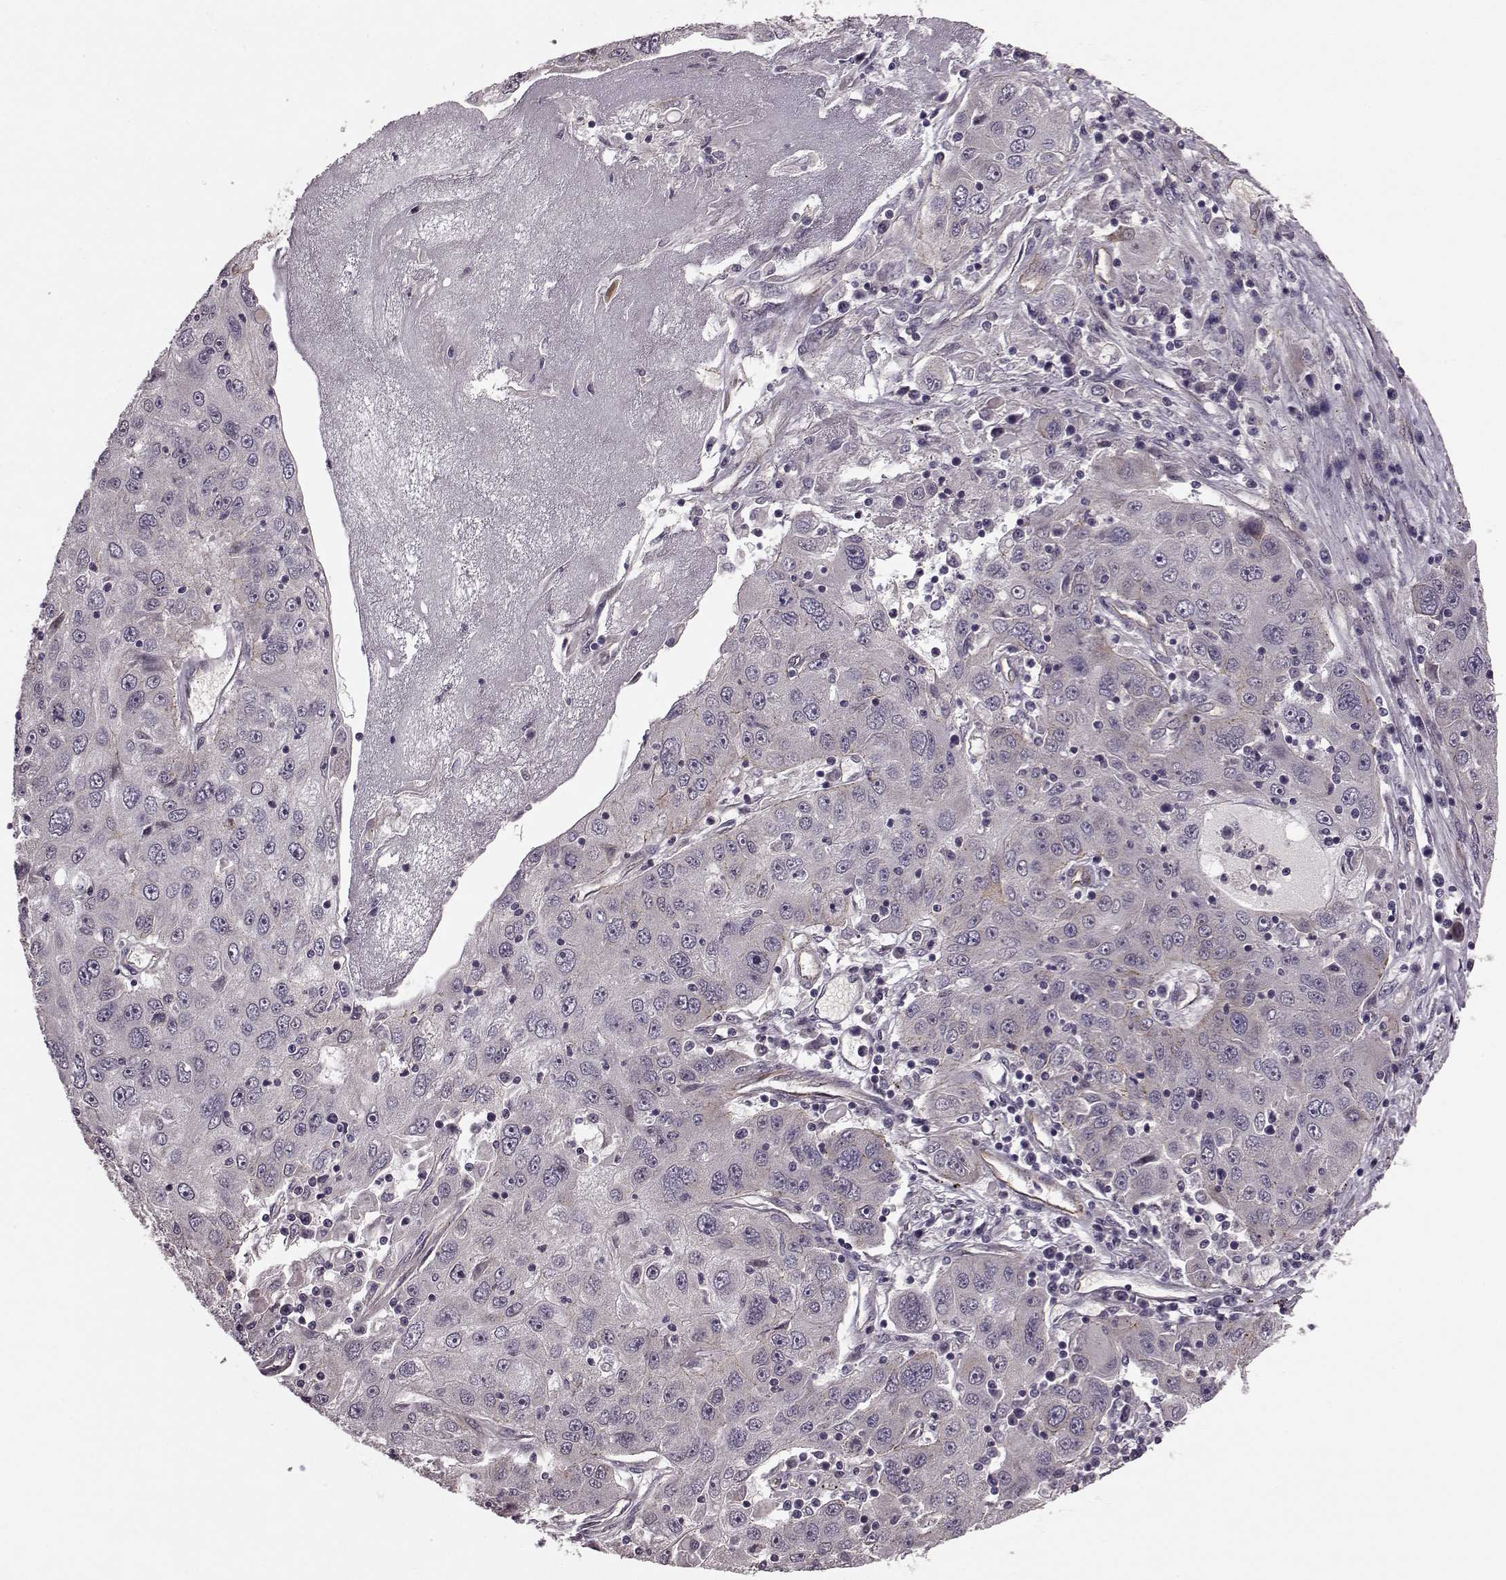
{"staining": {"intensity": "negative", "quantity": "none", "location": "none"}, "tissue": "stomach cancer", "cell_type": "Tumor cells", "image_type": "cancer", "snomed": [{"axis": "morphology", "description": "Adenocarcinoma, NOS"}, {"axis": "topography", "description": "Stomach"}], "caption": "Photomicrograph shows no significant protein expression in tumor cells of adenocarcinoma (stomach).", "gene": "SYNPO", "patient": {"sex": "male", "age": 56}}